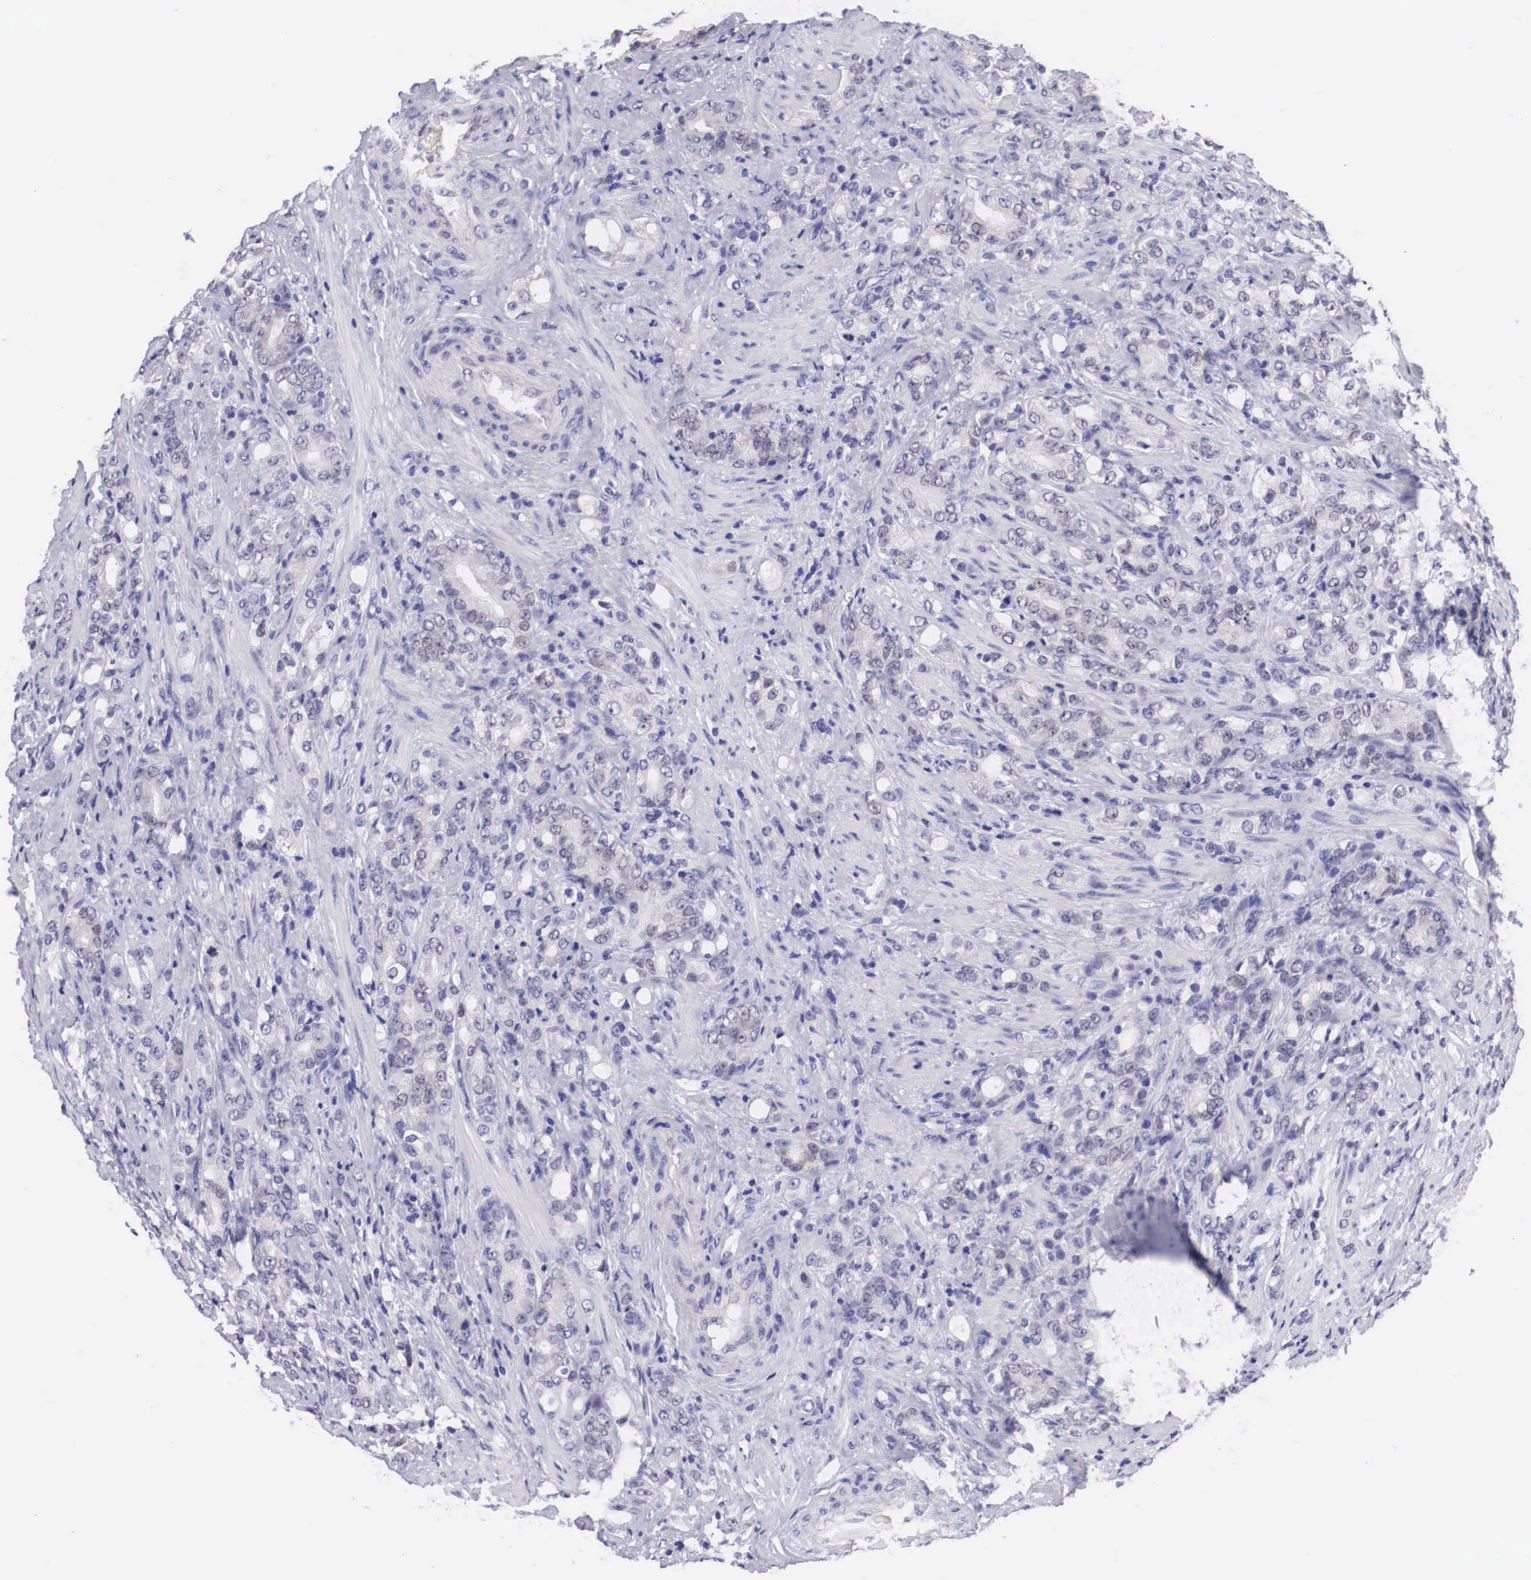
{"staining": {"intensity": "weak", "quantity": "25%-75%", "location": "cytoplasmic/membranous"}, "tissue": "prostate cancer", "cell_type": "Tumor cells", "image_type": "cancer", "snomed": [{"axis": "morphology", "description": "Adenocarcinoma, Medium grade"}, {"axis": "topography", "description": "Prostate"}], "caption": "Immunohistochemistry (IHC) image of neoplastic tissue: human prostate cancer (adenocarcinoma (medium-grade)) stained using immunohistochemistry shows low levels of weak protein expression localized specifically in the cytoplasmic/membranous of tumor cells, appearing as a cytoplasmic/membranous brown color.", "gene": "SOX11", "patient": {"sex": "male", "age": 59}}